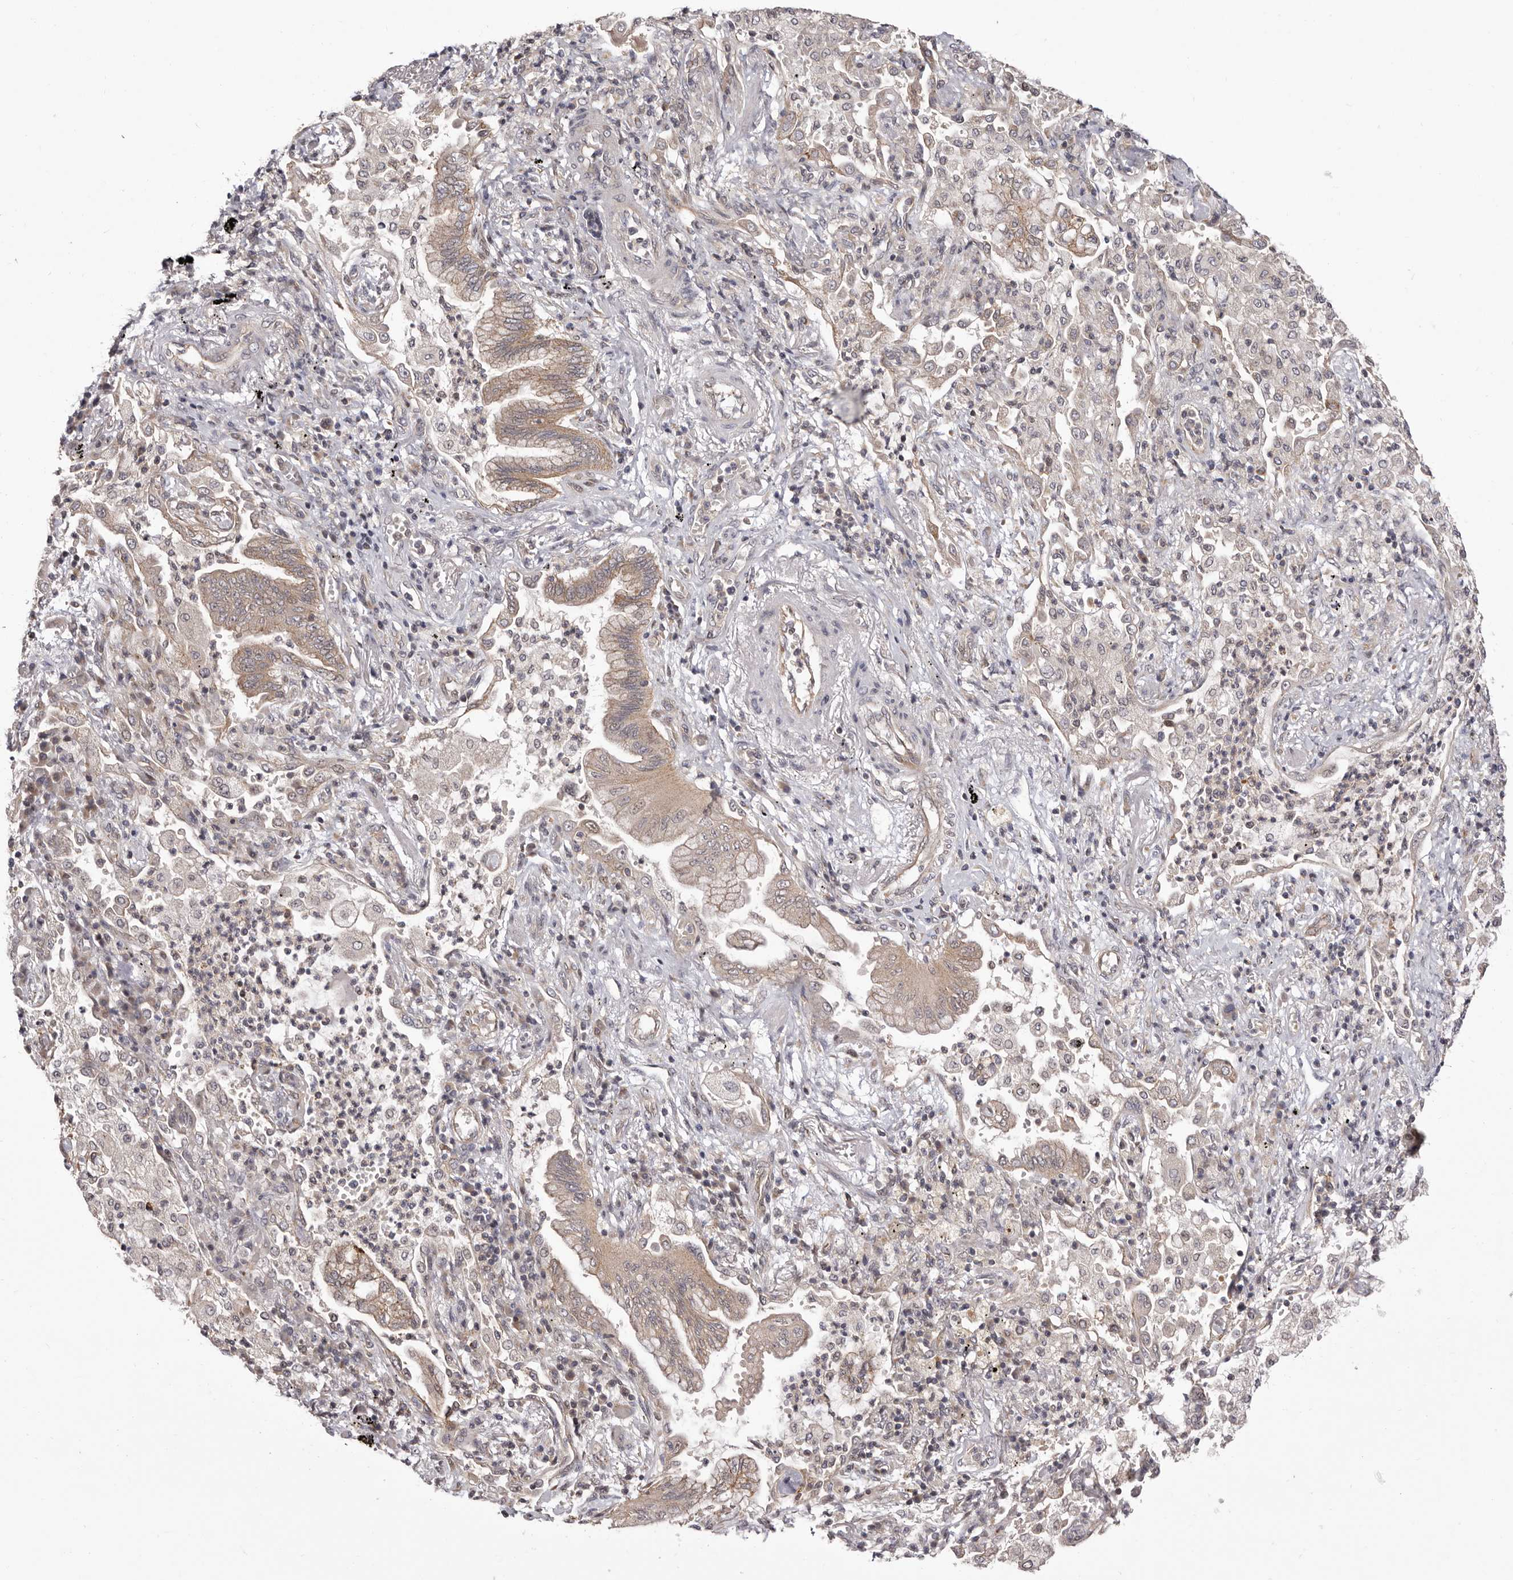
{"staining": {"intensity": "moderate", "quantity": ">75%", "location": "cytoplasmic/membranous,nuclear"}, "tissue": "bronchus", "cell_type": "Respiratory epithelial cells", "image_type": "normal", "snomed": [{"axis": "morphology", "description": "Normal tissue, NOS"}, {"axis": "morphology", "description": "Adenocarcinoma, NOS"}, {"axis": "topography", "description": "Bronchus"}, {"axis": "topography", "description": "Lung"}], "caption": "Moderate cytoplasmic/membranous,nuclear staining is appreciated in approximately >75% of respiratory epithelial cells in benign bronchus. Nuclei are stained in blue.", "gene": "GLRX3", "patient": {"sex": "female", "age": 70}}